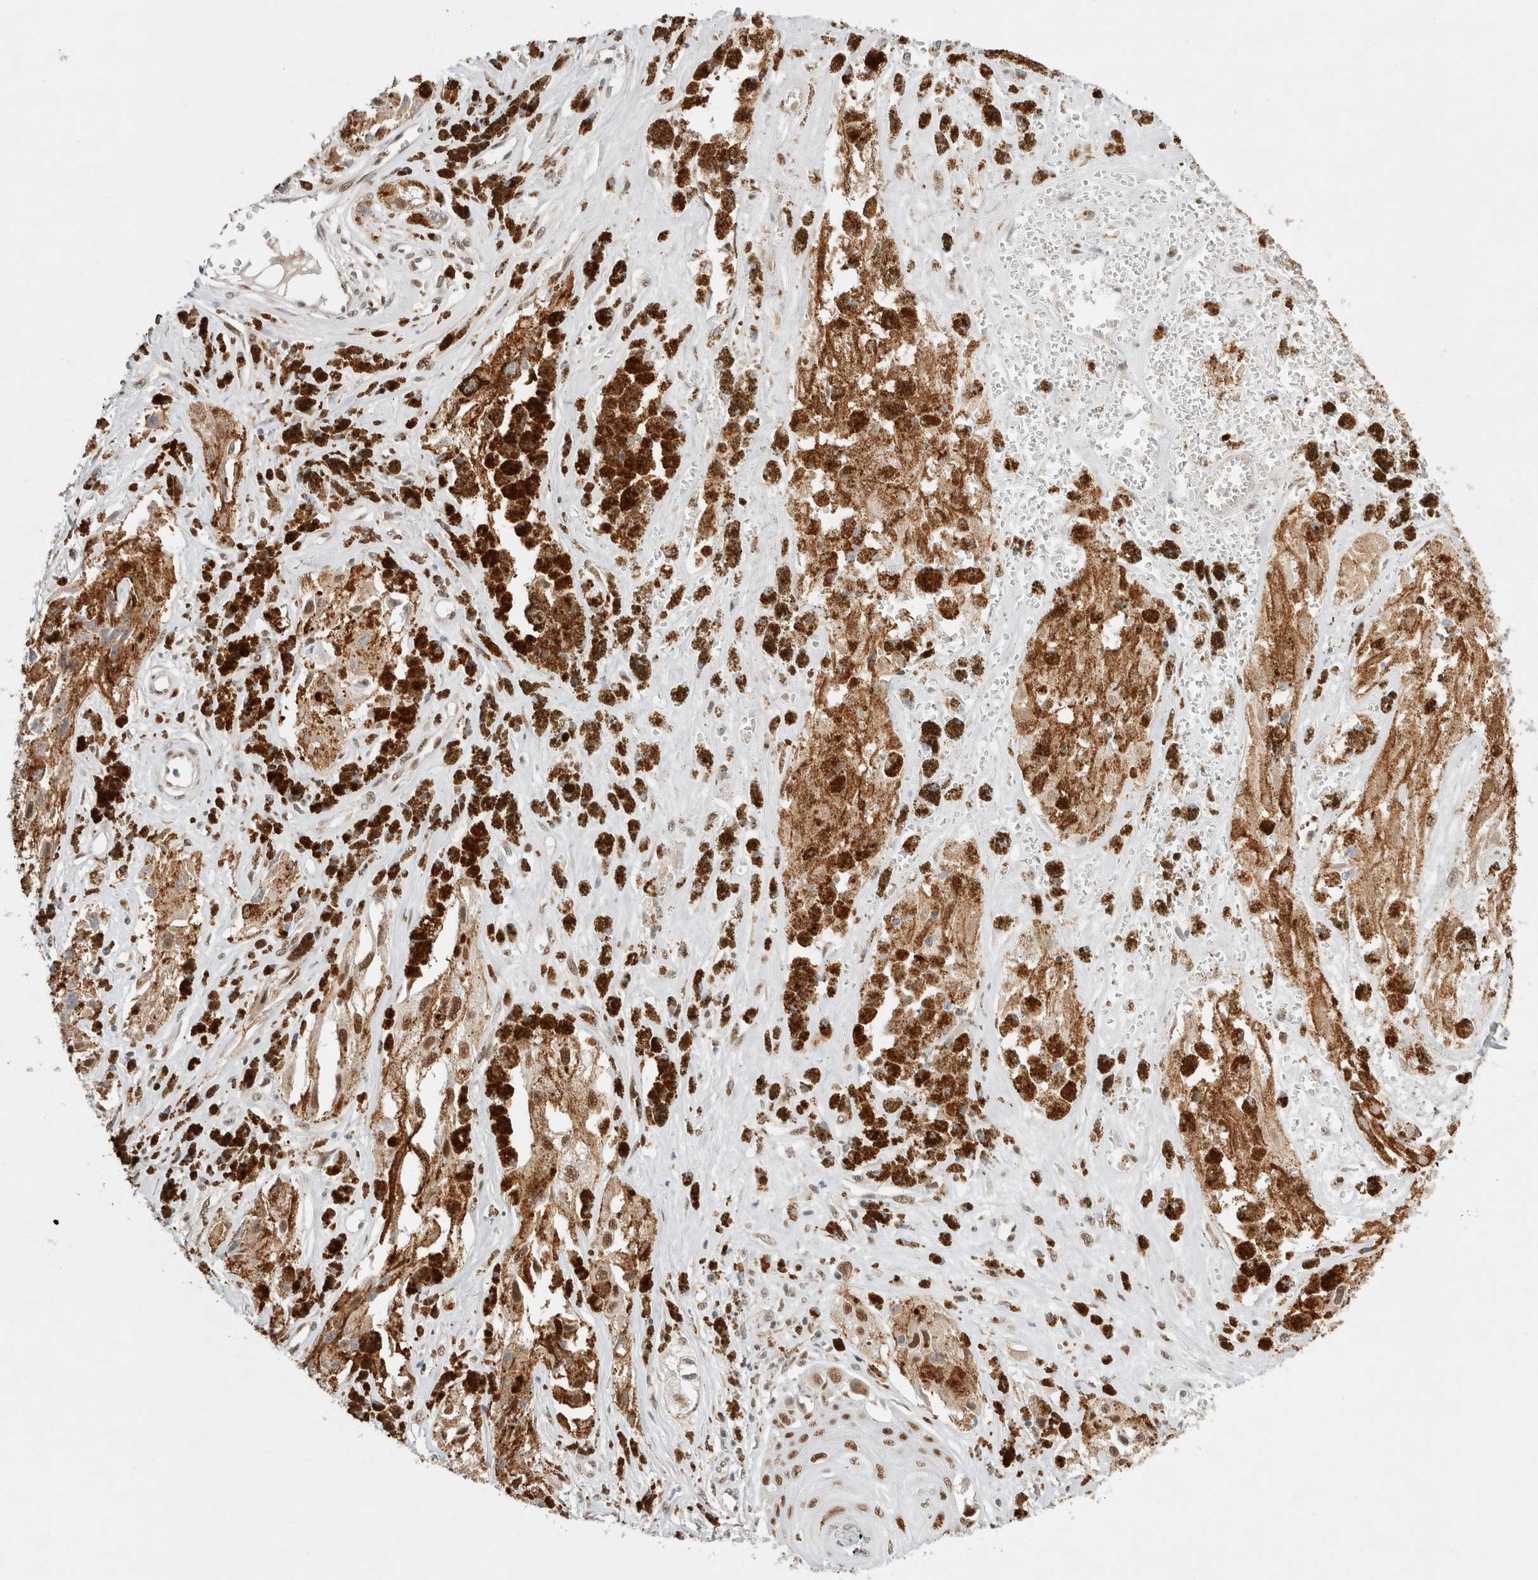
{"staining": {"intensity": "moderate", "quantity": ">75%", "location": "cytoplasmic/membranous"}, "tissue": "melanoma", "cell_type": "Tumor cells", "image_type": "cancer", "snomed": [{"axis": "morphology", "description": "Malignant melanoma, NOS"}, {"axis": "topography", "description": "Skin"}], "caption": "IHC (DAB (3,3'-diaminobenzidine)) staining of human malignant melanoma displays moderate cytoplasmic/membranous protein positivity in about >75% of tumor cells. The protein of interest is shown in brown color, while the nuclei are stained blue.", "gene": "GTF2I", "patient": {"sex": "male", "age": 88}}